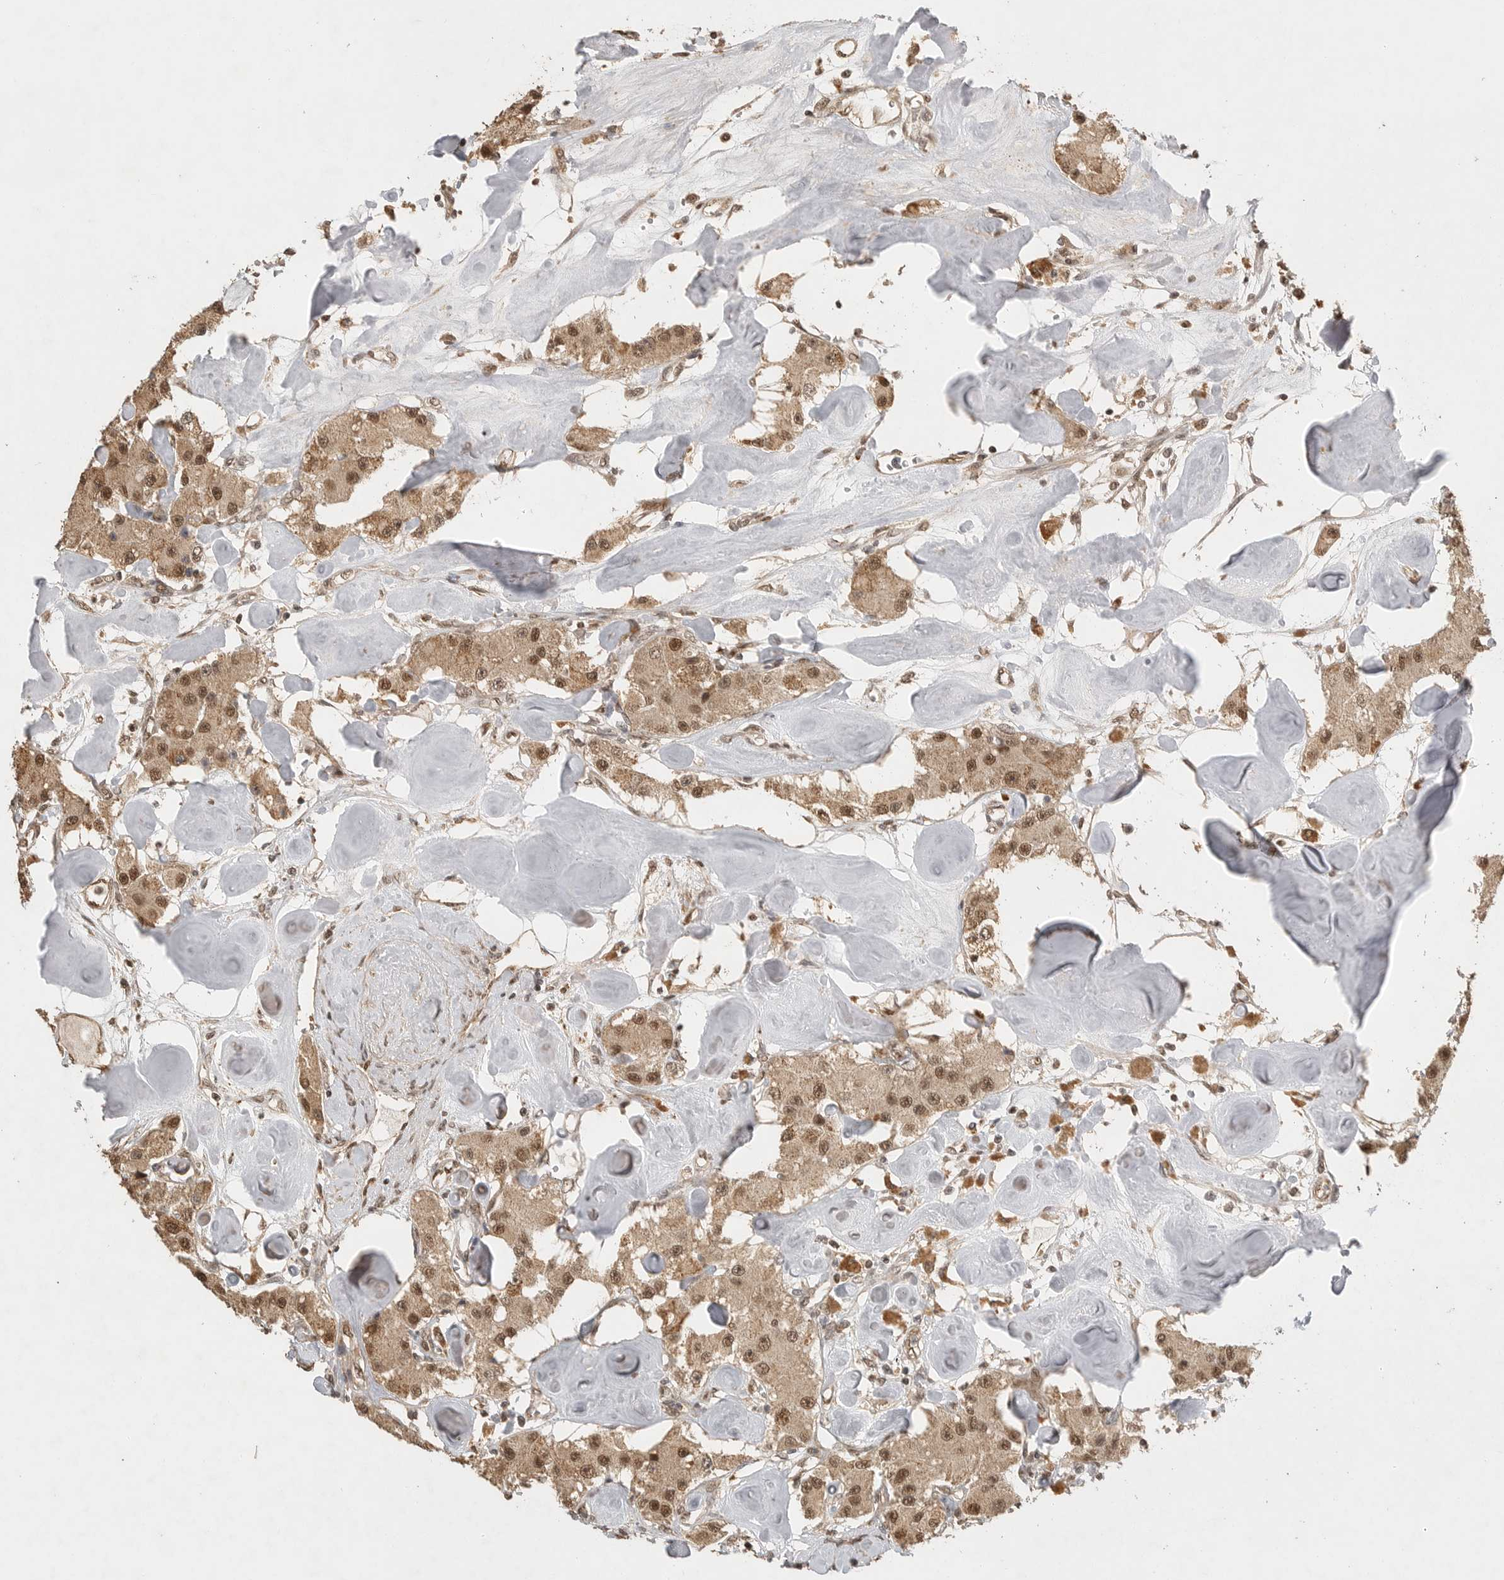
{"staining": {"intensity": "moderate", "quantity": ">75%", "location": "cytoplasmic/membranous,nuclear"}, "tissue": "carcinoid", "cell_type": "Tumor cells", "image_type": "cancer", "snomed": [{"axis": "morphology", "description": "Carcinoid, malignant, NOS"}, {"axis": "topography", "description": "Pancreas"}], "caption": "Carcinoid stained with a brown dye displays moderate cytoplasmic/membranous and nuclear positive expression in about >75% of tumor cells.", "gene": "DFFA", "patient": {"sex": "male", "age": 41}}